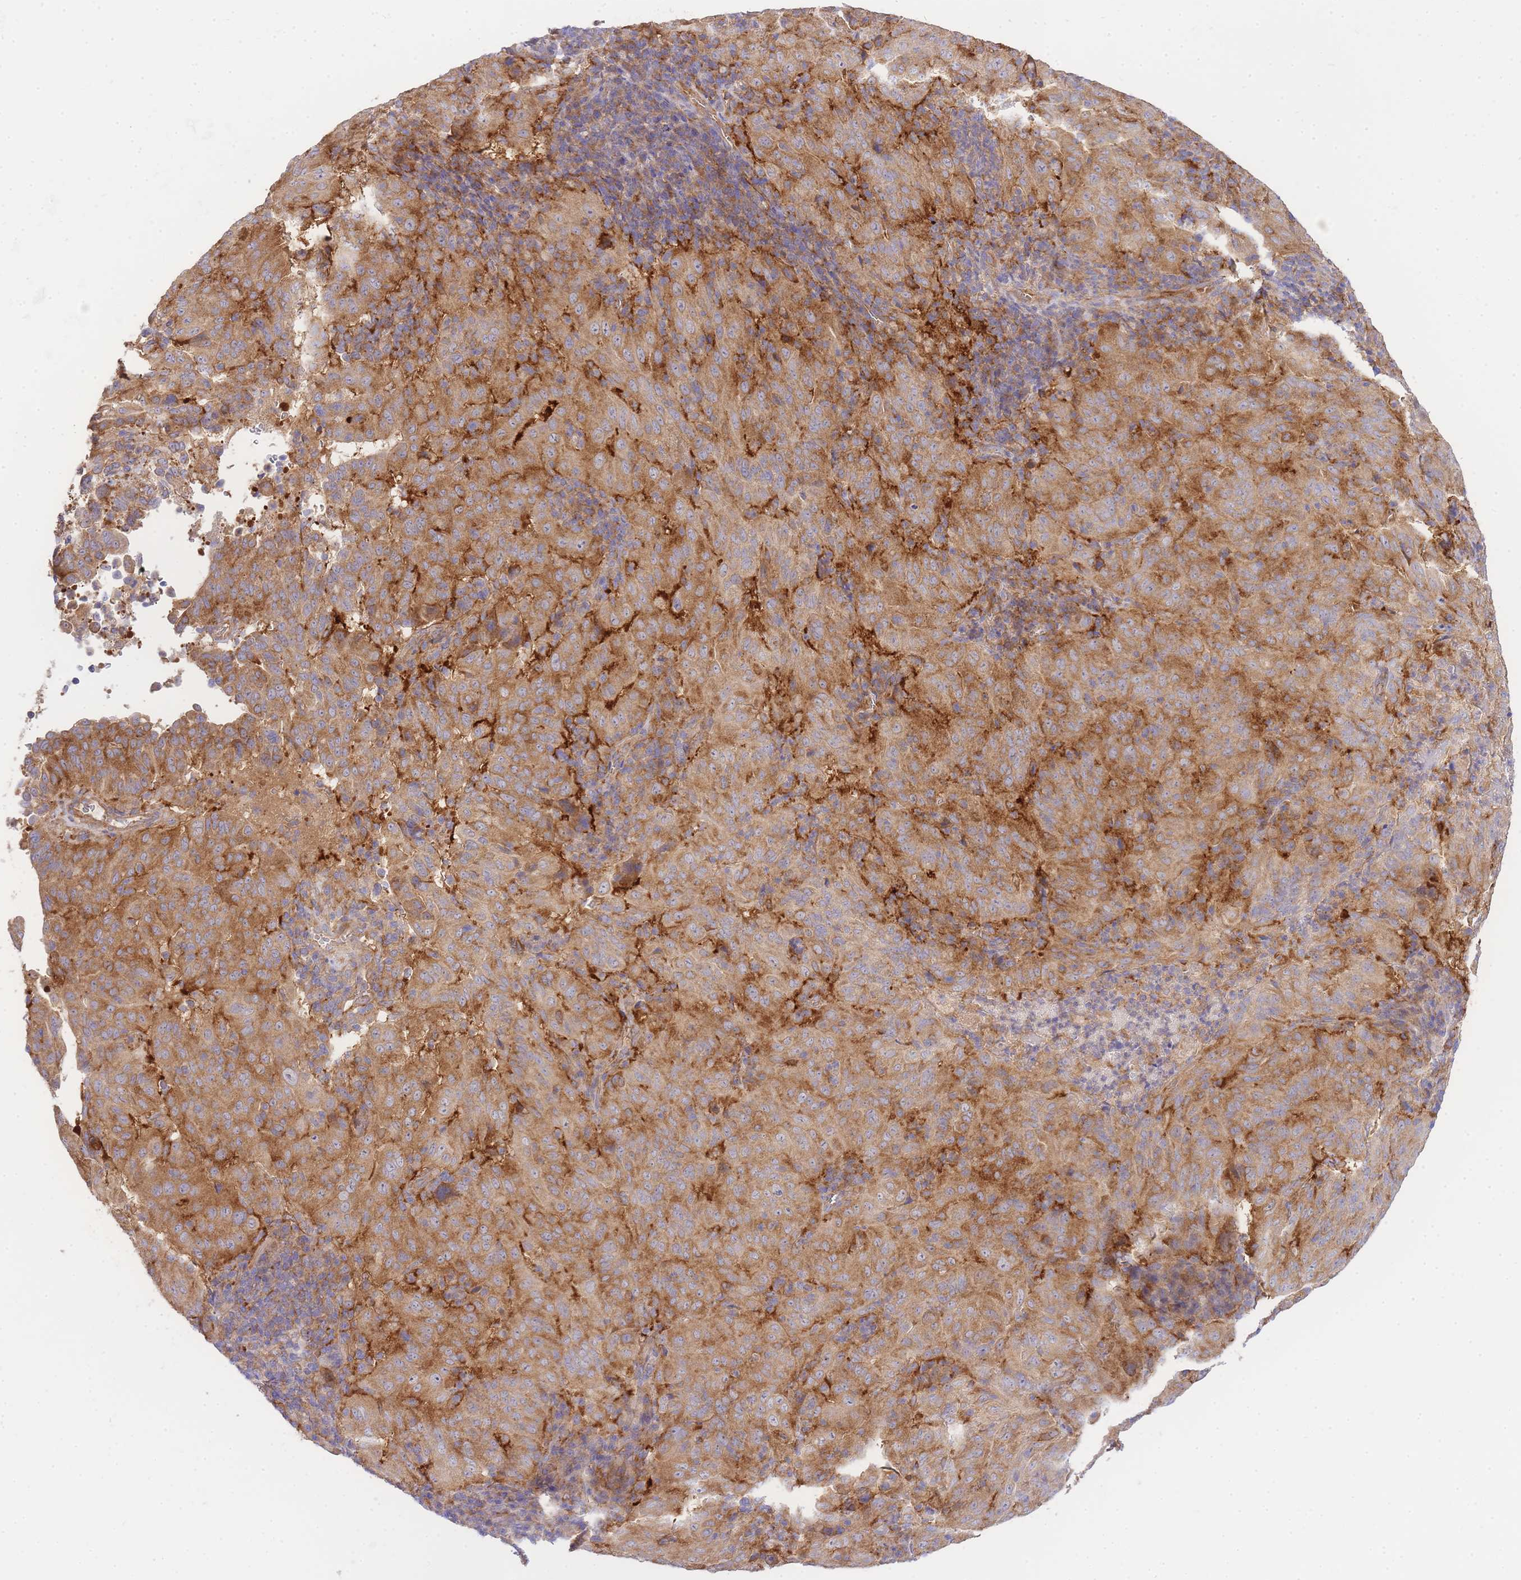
{"staining": {"intensity": "moderate", "quantity": ">75%", "location": "cytoplasmic/membranous"}, "tissue": "pancreatic cancer", "cell_type": "Tumor cells", "image_type": "cancer", "snomed": [{"axis": "morphology", "description": "Adenocarcinoma, NOS"}, {"axis": "topography", "description": "Pancreas"}], "caption": "Pancreatic cancer (adenocarcinoma) stained with a protein marker demonstrates moderate staining in tumor cells.", "gene": "INSYN2B", "patient": {"sex": "male", "age": 63}}